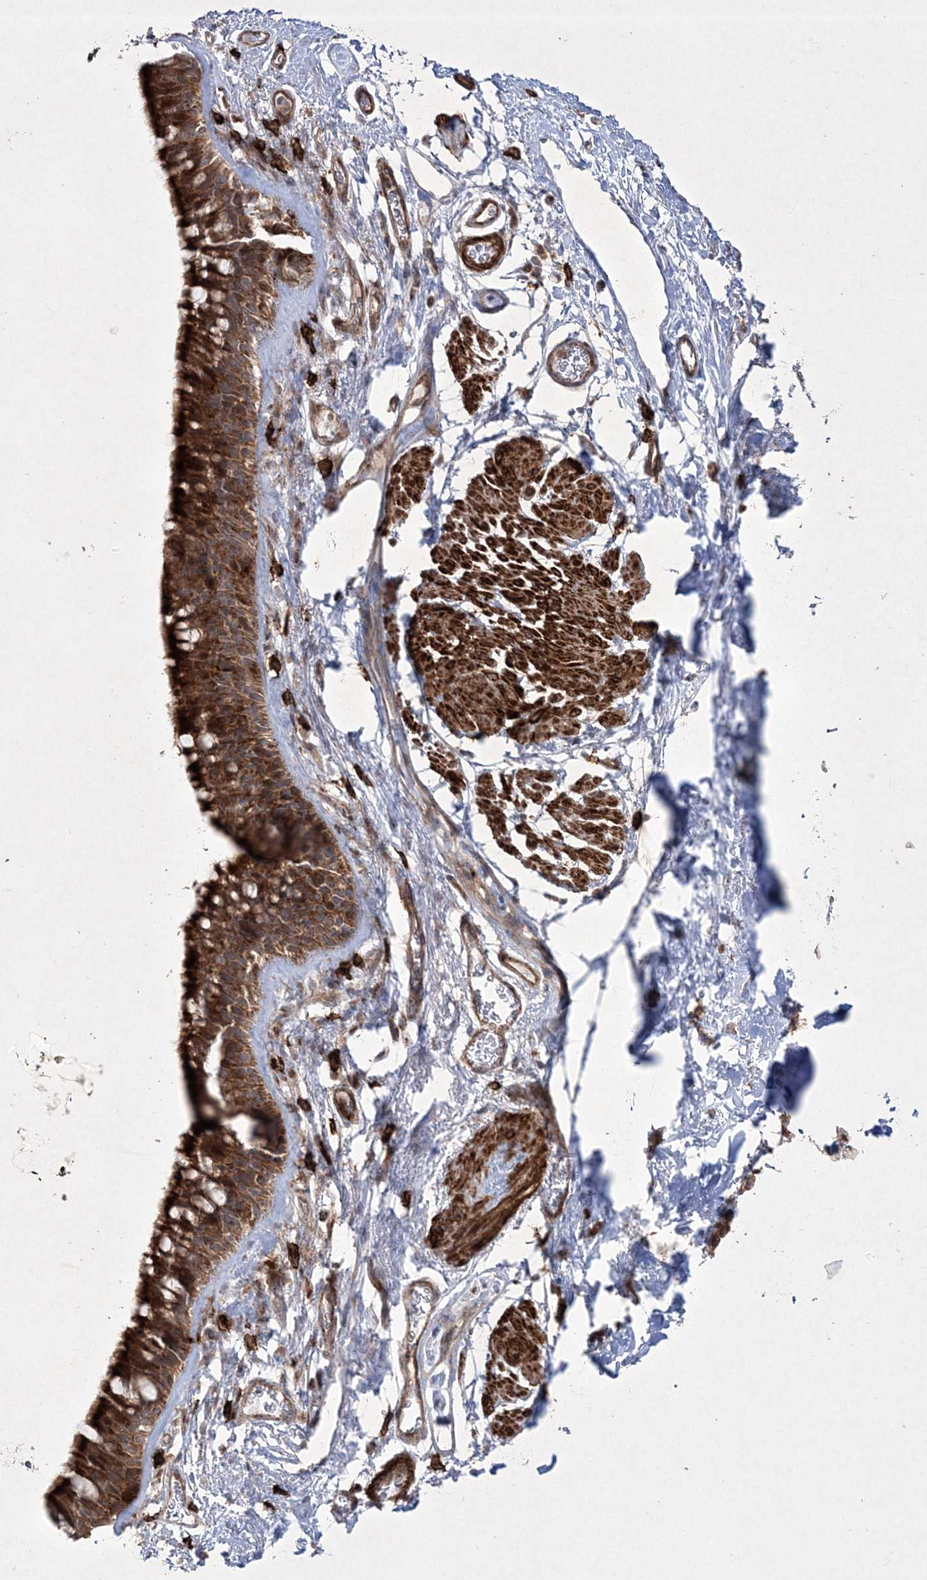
{"staining": {"intensity": "strong", "quantity": ">75%", "location": "cytoplasmic/membranous"}, "tissue": "bronchus", "cell_type": "Respiratory epithelial cells", "image_type": "normal", "snomed": [{"axis": "morphology", "description": "Normal tissue, NOS"}, {"axis": "topography", "description": "Cartilage tissue"}, {"axis": "topography", "description": "Bronchus"}], "caption": "IHC histopathology image of benign bronchus: bronchus stained using immunohistochemistry (IHC) shows high levels of strong protein expression localized specifically in the cytoplasmic/membranous of respiratory epithelial cells, appearing as a cytoplasmic/membranous brown color.", "gene": "RICTOR", "patient": {"sex": "female", "age": 53}}